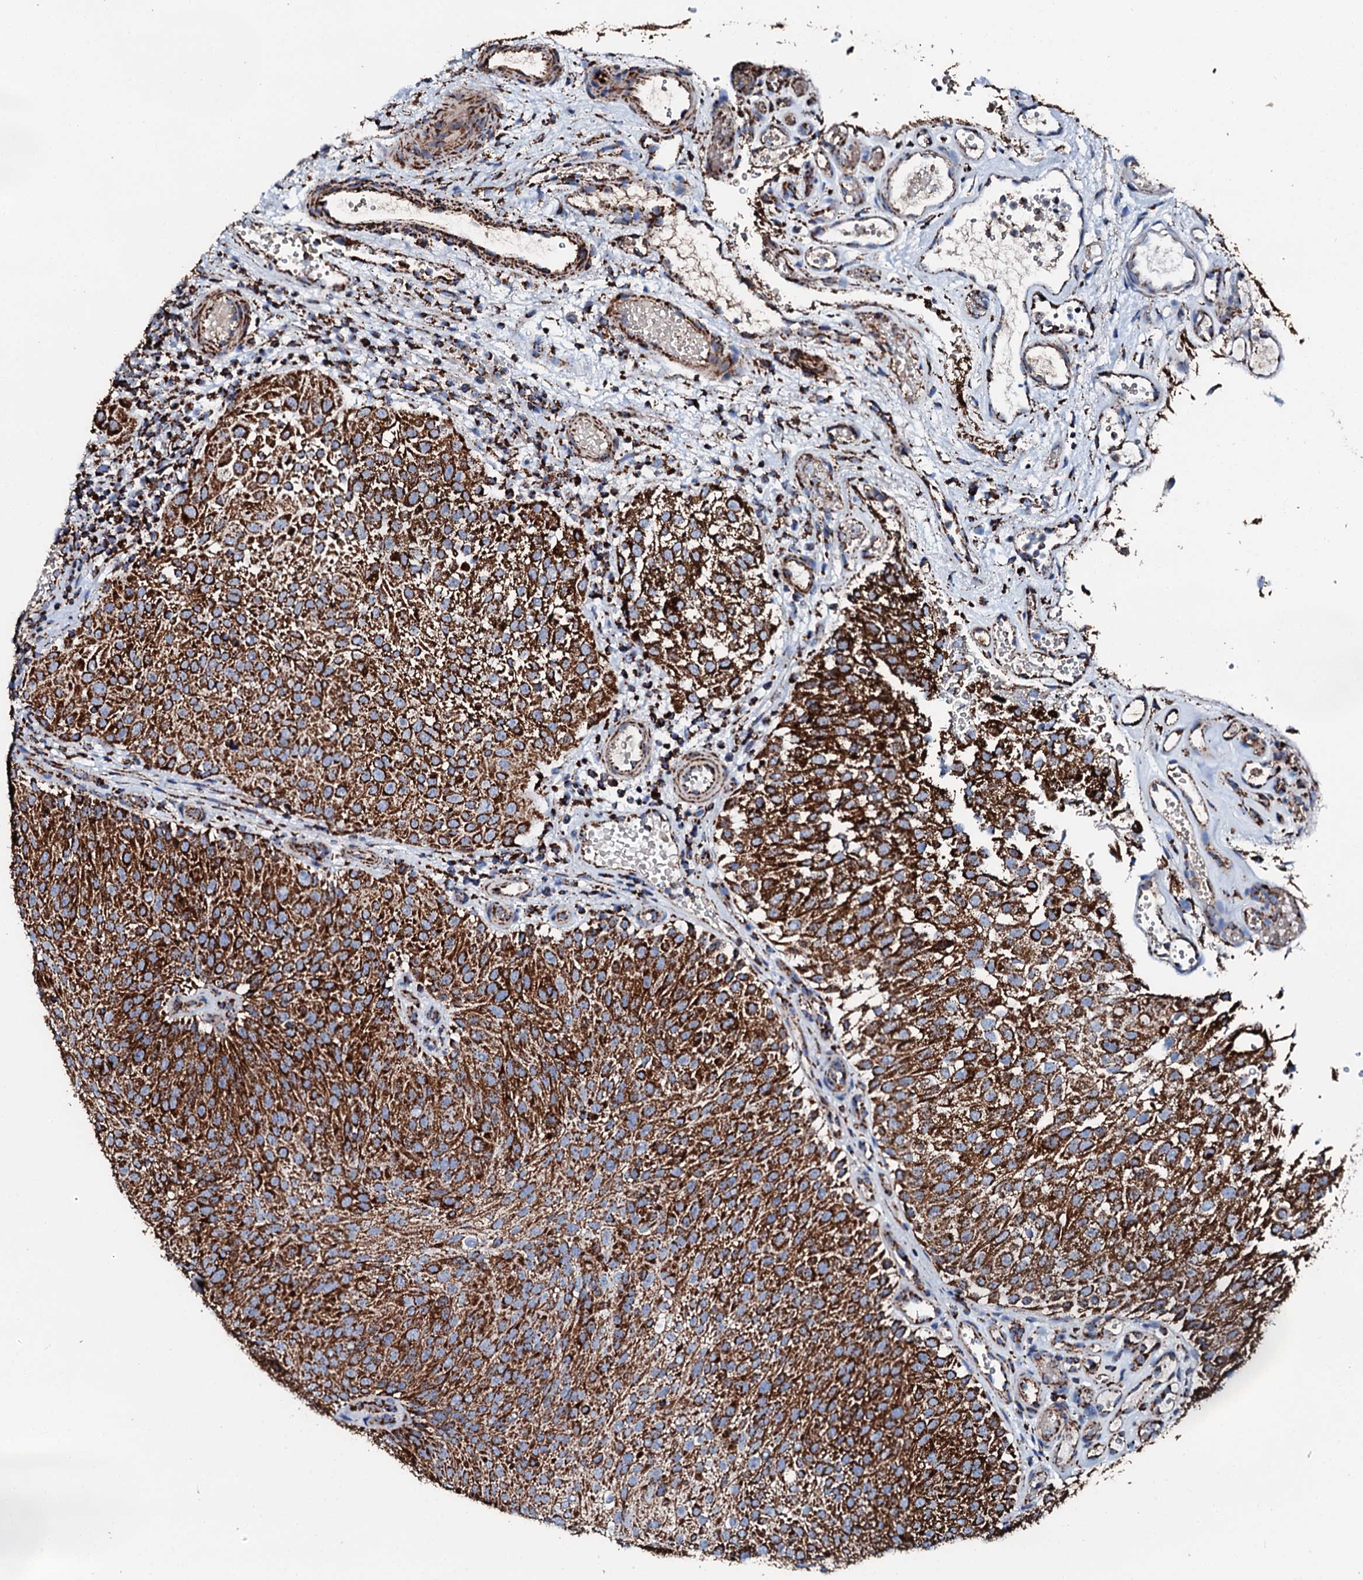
{"staining": {"intensity": "strong", "quantity": ">75%", "location": "cytoplasmic/membranous"}, "tissue": "urothelial cancer", "cell_type": "Tumor cells", "image_type": "cancer", "snomed": [{"axis": "morphology", "description": "Urothelial carcinoma, Low grade"}, {"axis": "topography", "description": "Urinary bladder"}], "caption": "Urothelial cancer stained for a protein (brown) demonstrates strong cytoplasmic/membranous positive positivity in about >75% of tumor cells.", "gene": "HADH", "patient": {"sex": "male", "age": 78}}